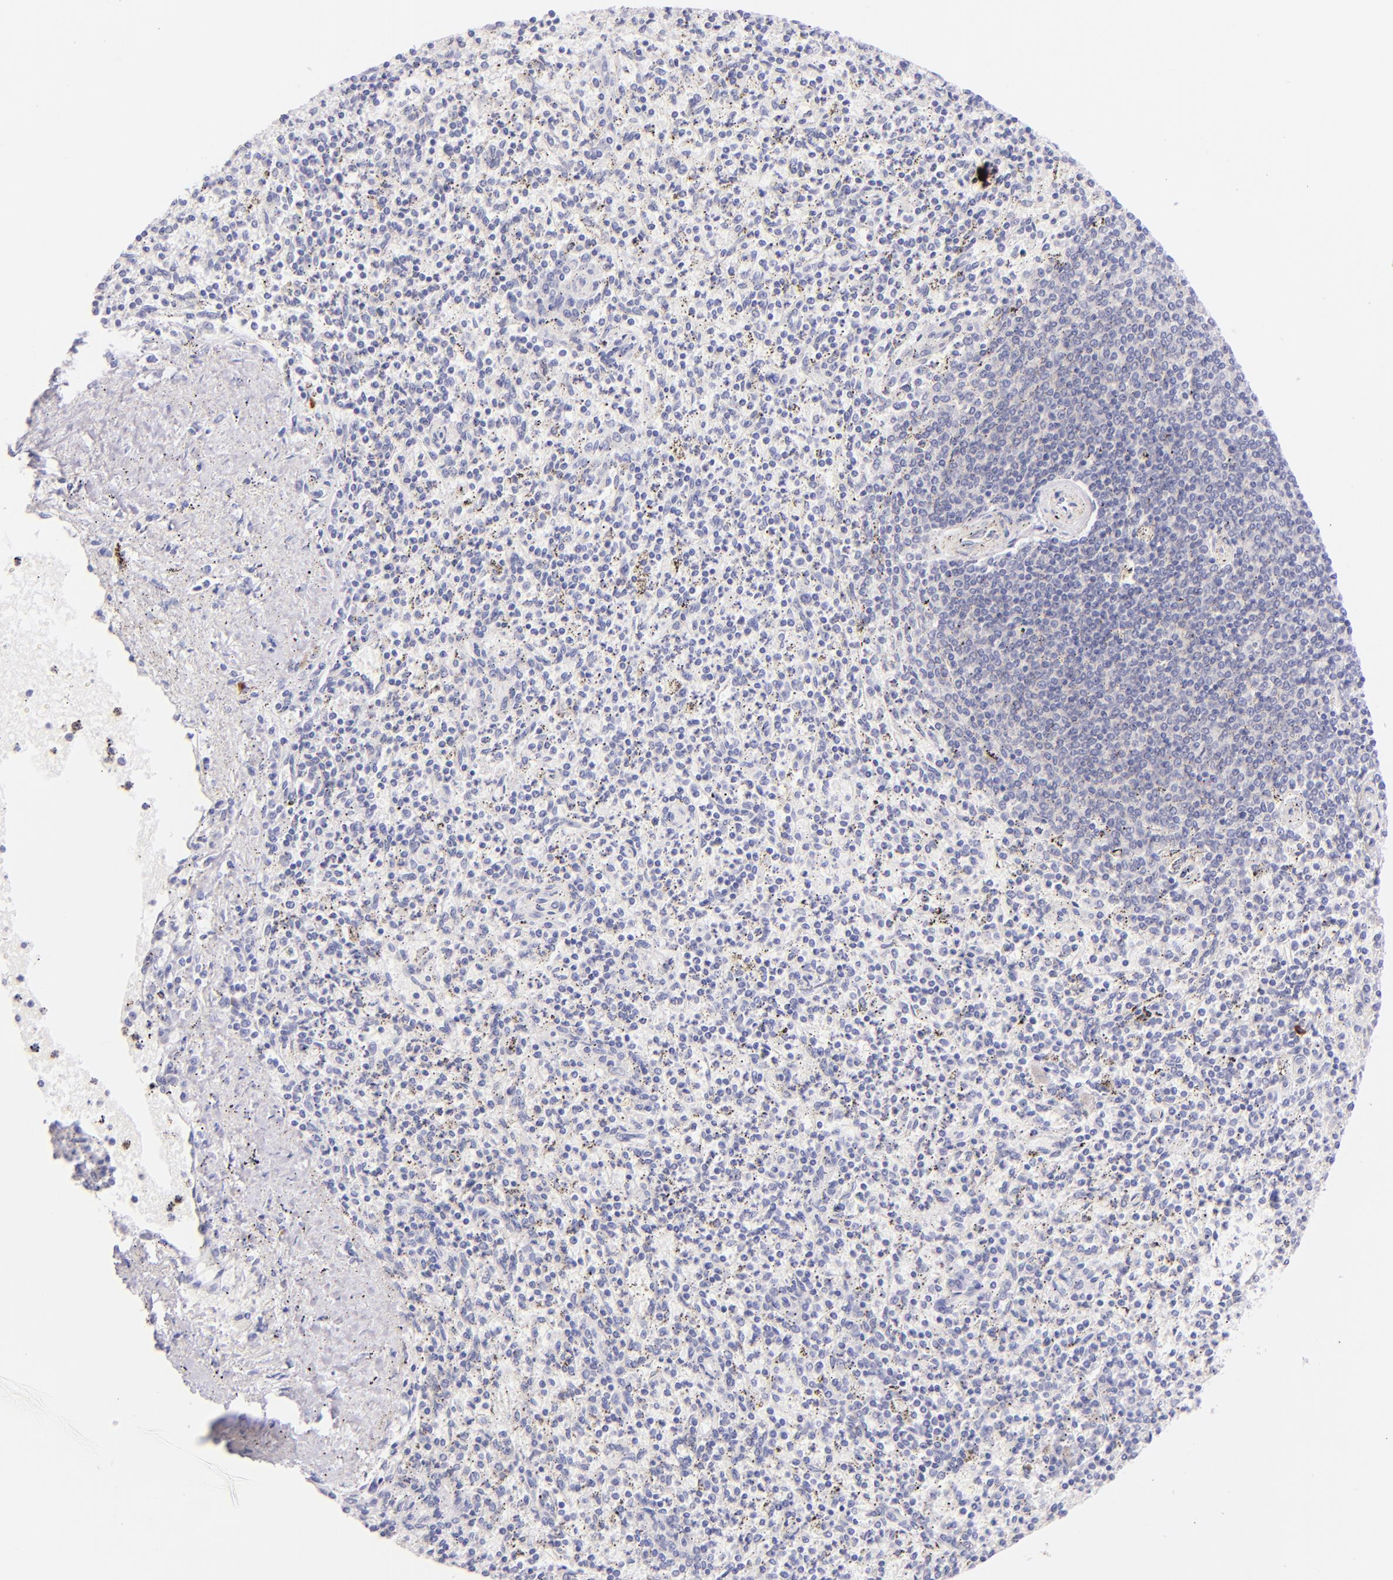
{"staining": {"intensity": "negative", "quantity": "none", "location": "none"}, "tissue": "spleen", "cell_type": "Cells in red pulp", "image_type": "normal", "snomed": [{"axis": "morphology", "description": "Normal tissue, NOS"}, {"axis": "topography", "description": "Spleen"}], "caption": "DAB (3,3'-diaminobenzidine) immunohistochemical staining of normal spleen displays no significant staining in cells in red pulp. The staining is performed using DAB (3,3'-diaminobenzidine) brown chromogen with nuclei counter-stained in using hematoxylin.", "gene": "SDC1", "patient": {"sex": "male", "age": 72}}